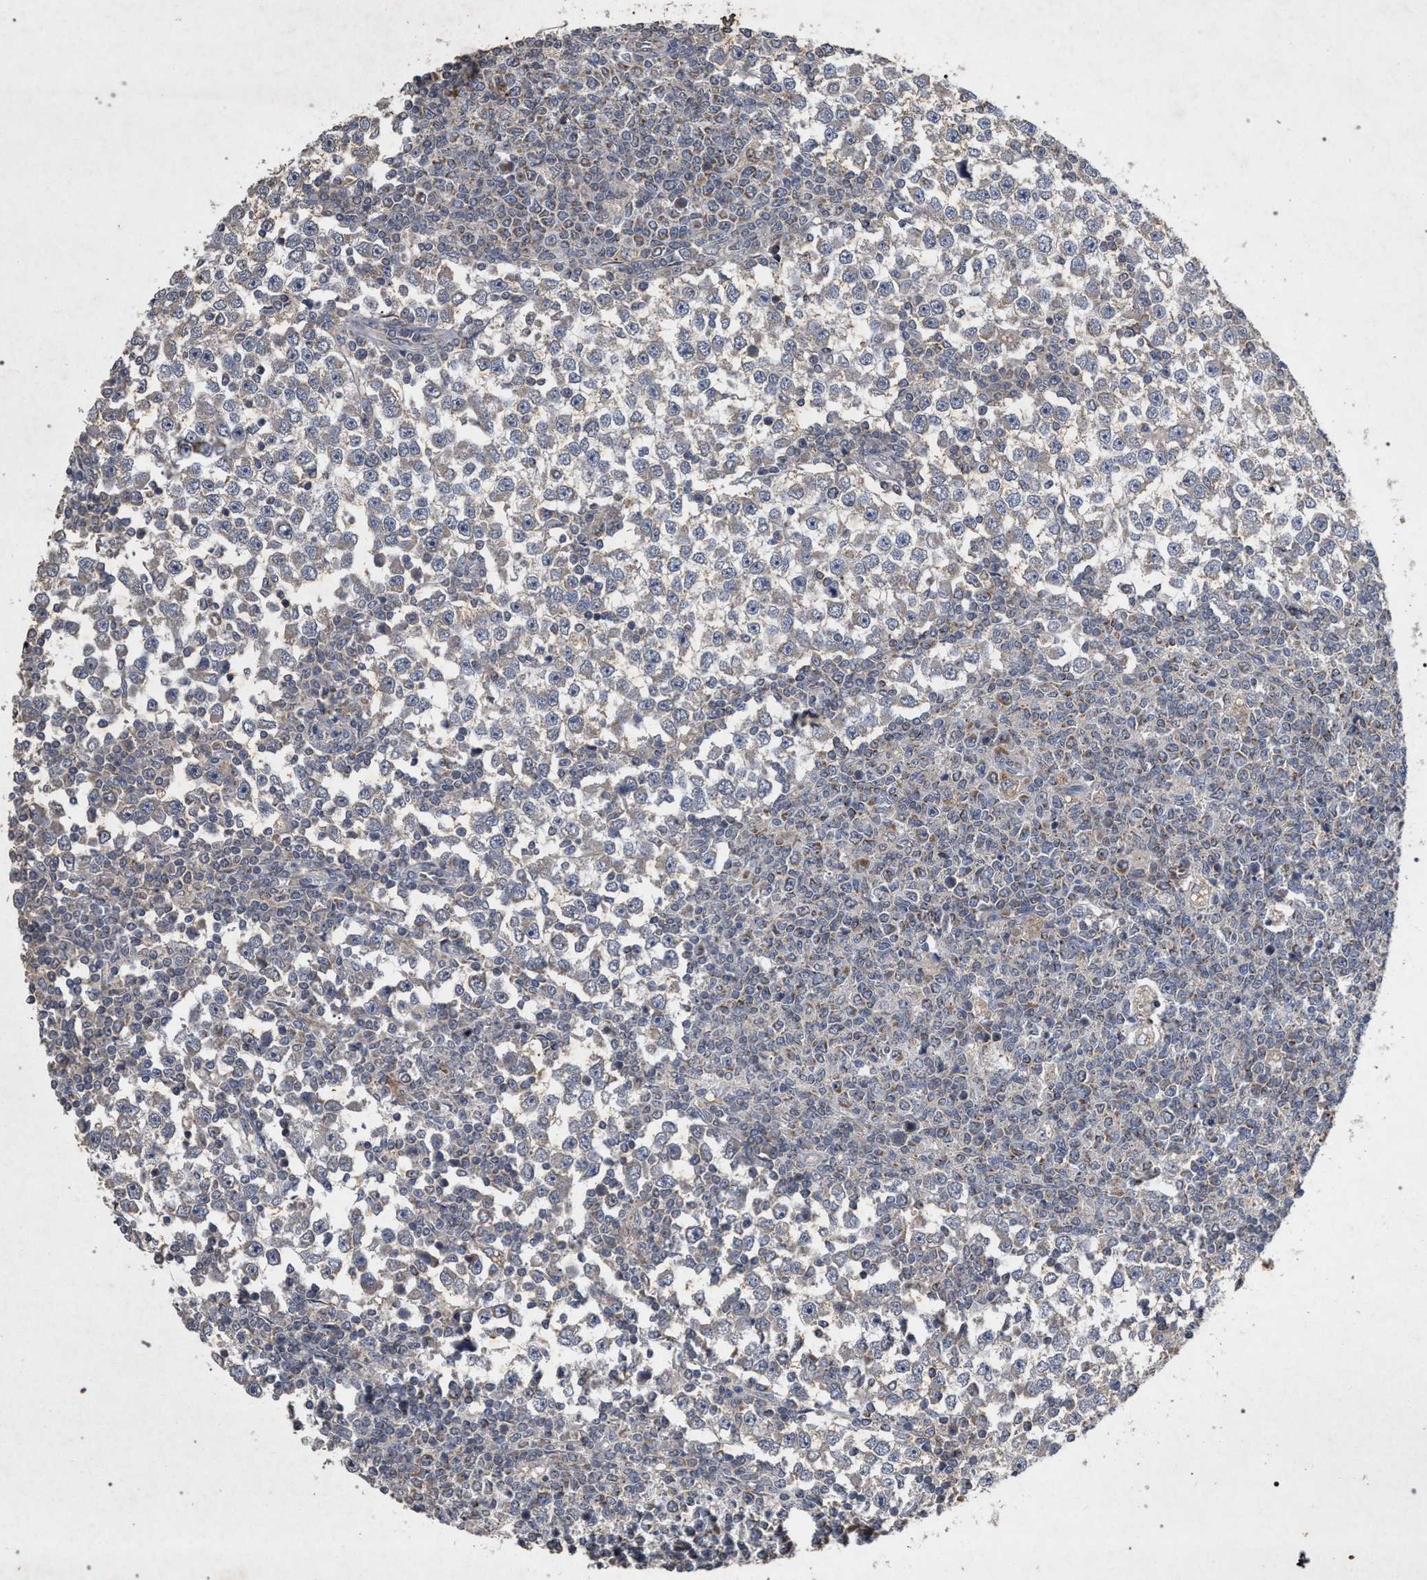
{"staining": {"intensity": "negative", "quantity": "none", "location": "none"}, "tissue": "testis cancer", "cell_type": "Tumor cells", "image_type": "cancer", "snomed": [{"axis": "morphology", "description": "Seminoma, NOS"}, {"axis": "topography", "description": "Testis"}], "caption": "There is no significant positivity in tumor cells of testis seminoma.", "gene": "PKD2L1", "patient": {"sex": "male", "age": 65}}